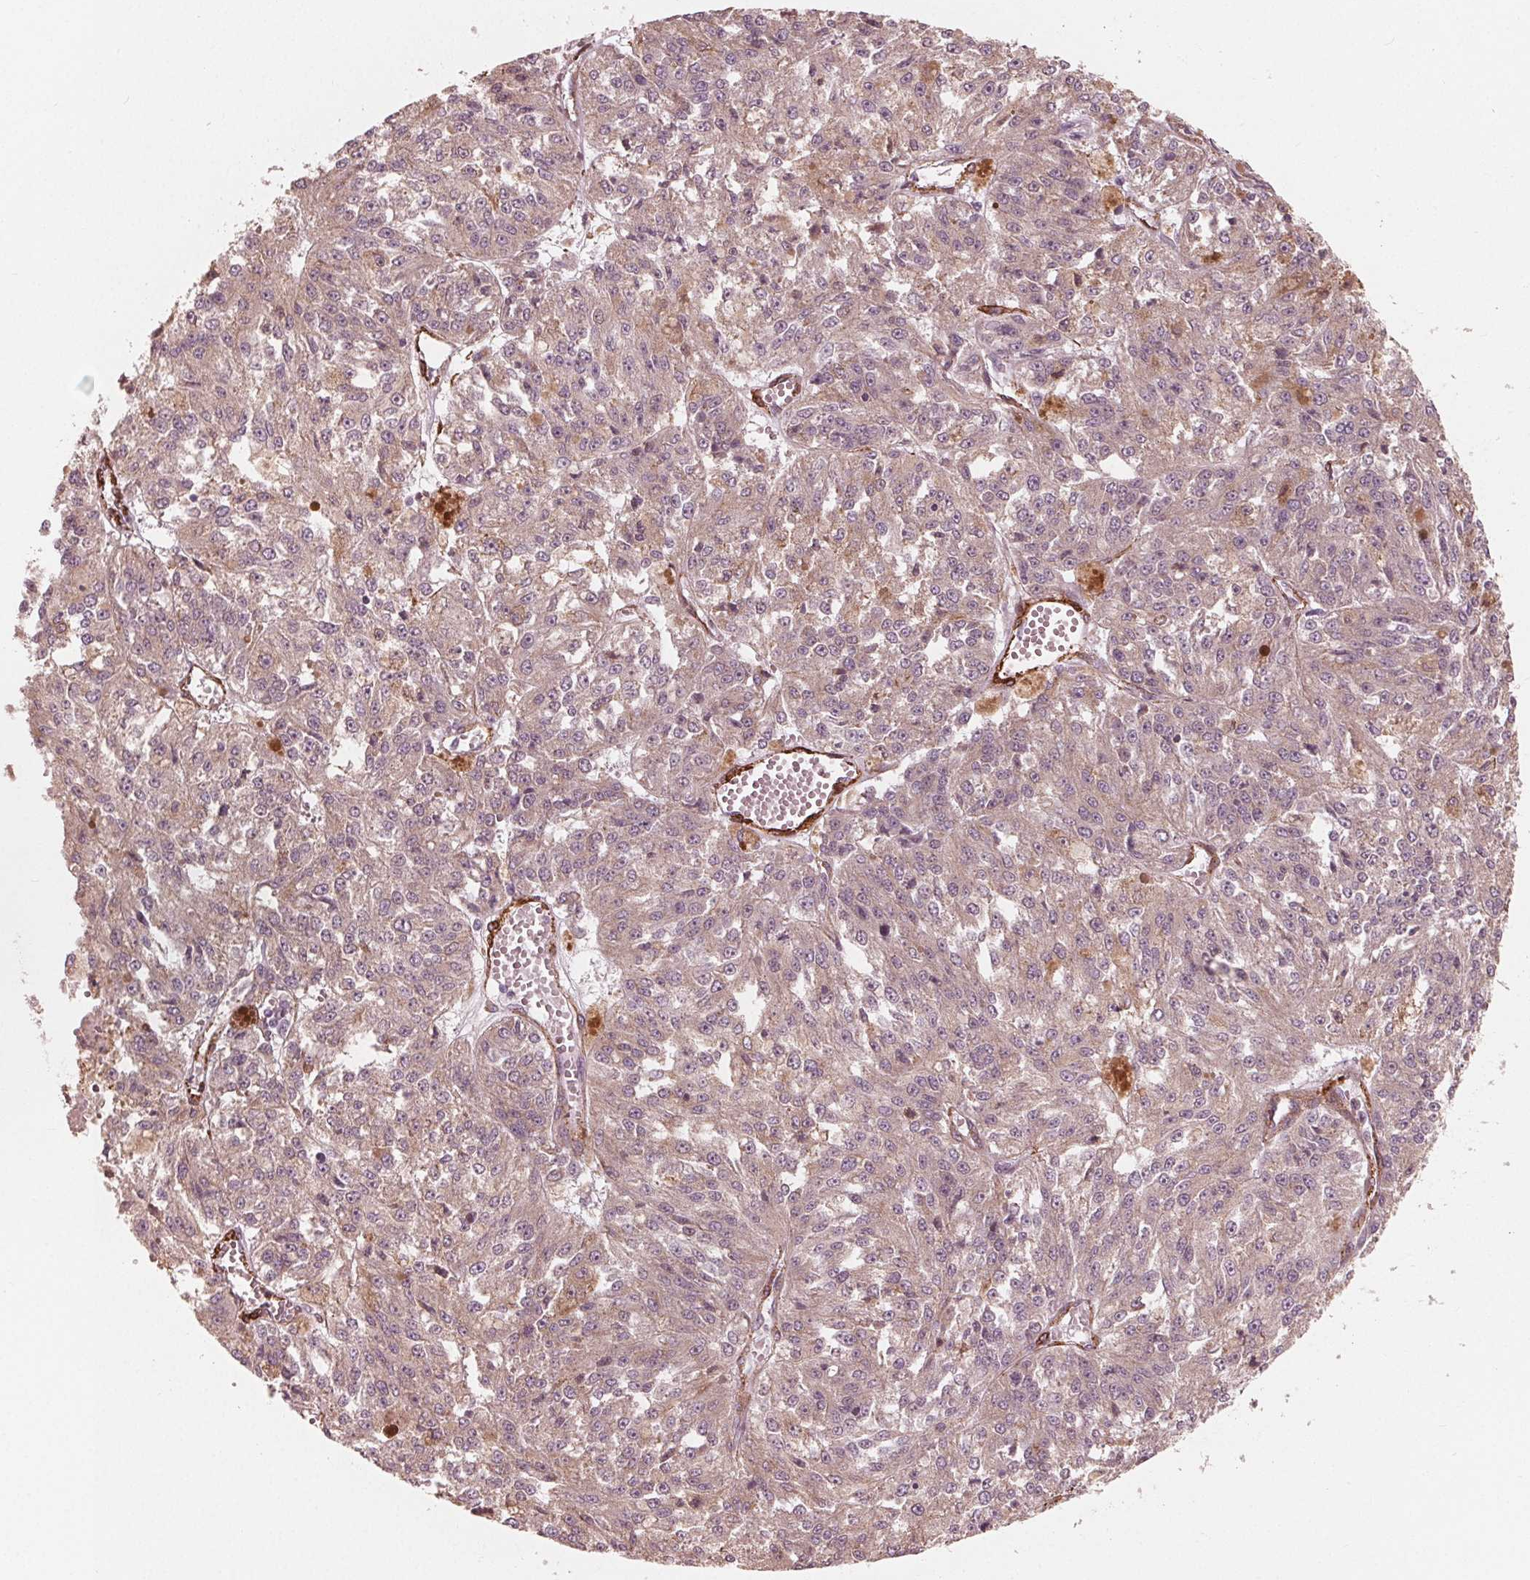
{"staining": {"intensity": "weak", "quantity": "<25%", "location": "cytoplasmic/membranous"}, "tissue": "melanoma", "cell_type": "Tumor cells", "image_type": "cancer", "snomed": [{"axis": "morphology", "description": "Malignant melanoma, Metastatic site"}, {"axis": "topography", "description": "Lymph node"}], "caption": "A photomicrograph of malignant melanoma (metastatic site) stained for a protein reveals no brown staining in tumor cells.", "gene": "MIER3", "patient": {"sex": "female", "age": 64}}